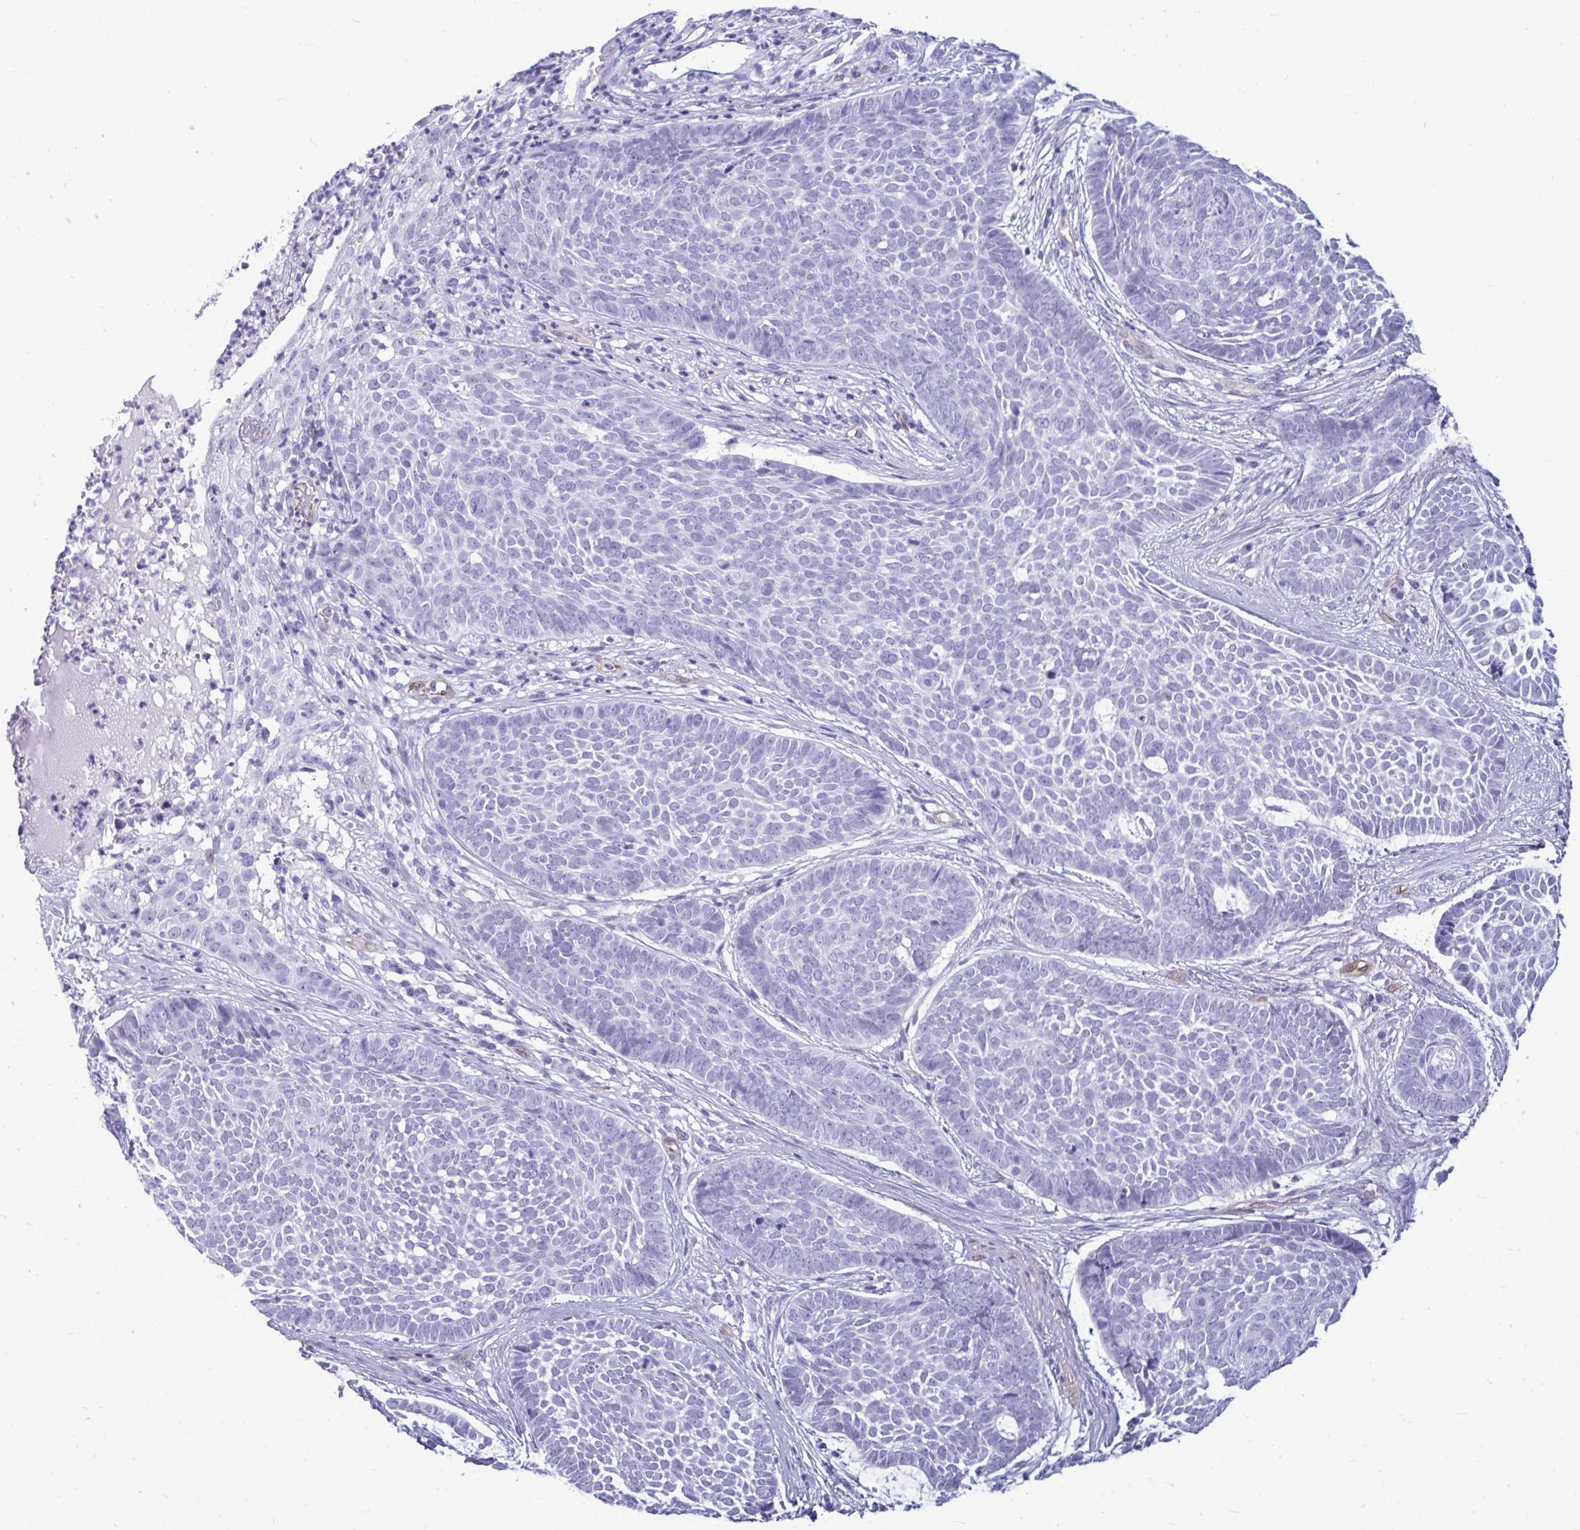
{"staining": {"intensity": "negative", "quantity": "none", "location": "none"}, "tissue": "skin cancer", "cell_type": "Tumor cells", "image_type": "cancer", "snomed": [{"axis": "morphology", "description": "Basal cell carcinoma"}, {"axis": "topography", "description": "Skin"}], "caption": "This is an IHC histopathology image of human basal cell carcinoma (skin). There is no expression in tumor cells.", "gene": "LIMS2", "patient": {"sex": "female", "age": 89}}